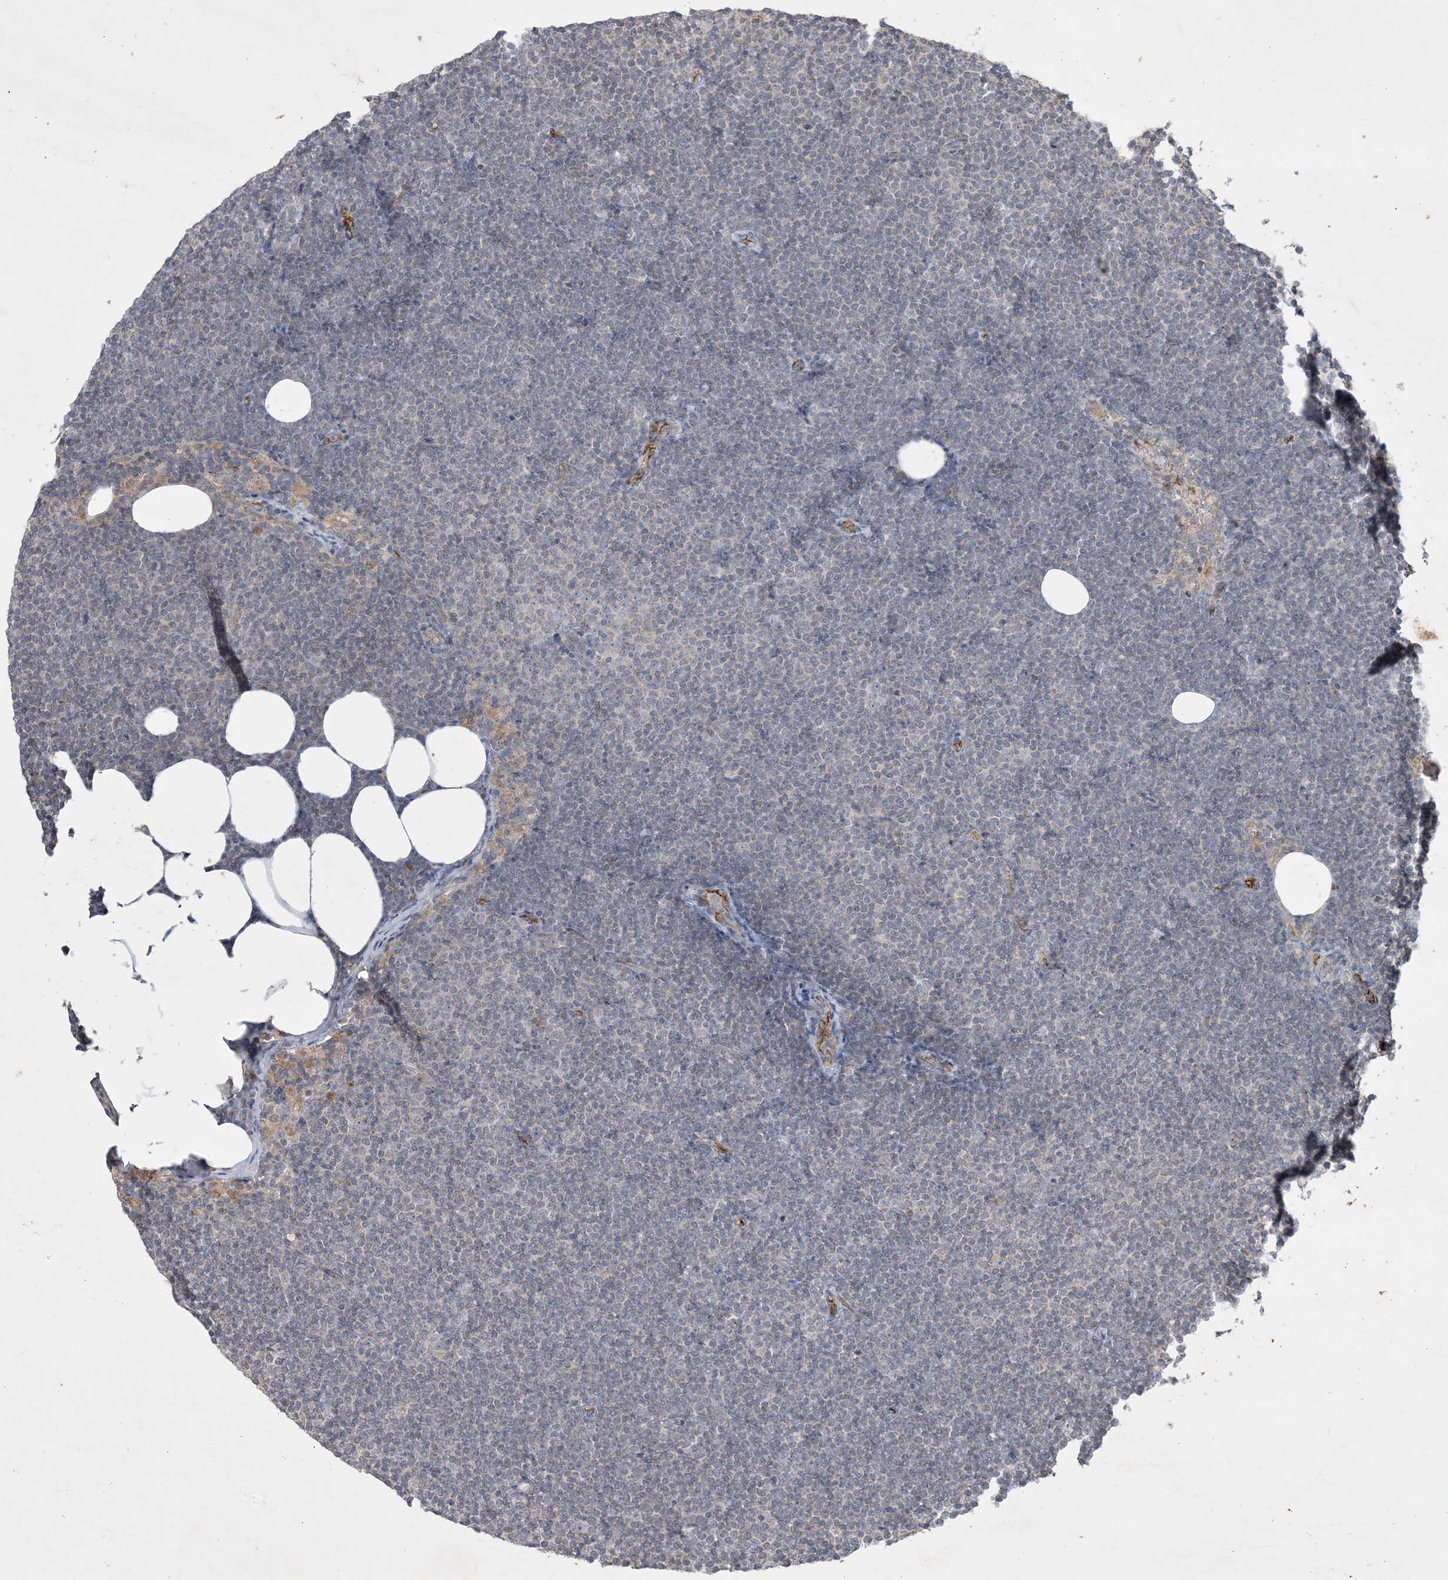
{"staining": {"intensity": "negative", "quantity": "none", "location": "none"}, "tissue": "lymphoma", "cell_type": "Tumor cells", "image_type": "cancer", "snomed": [{"axis": "morphology", "description": "Malignant lymphoma, non-Hodgkin's type, Low grade"}, {"axis": "topography", "description": "Lymph node"}], "caption": "Immunohistochemistry (IHC) histopathology image of neoplastic tissue: human malignant lymphoma, non-Hodgkin's type (low-grade) stained with DAB exhibits no significant protein staining in tumor cells.", "gene": "PRSS36", "patient": {"sex": "female", "age": 53}}